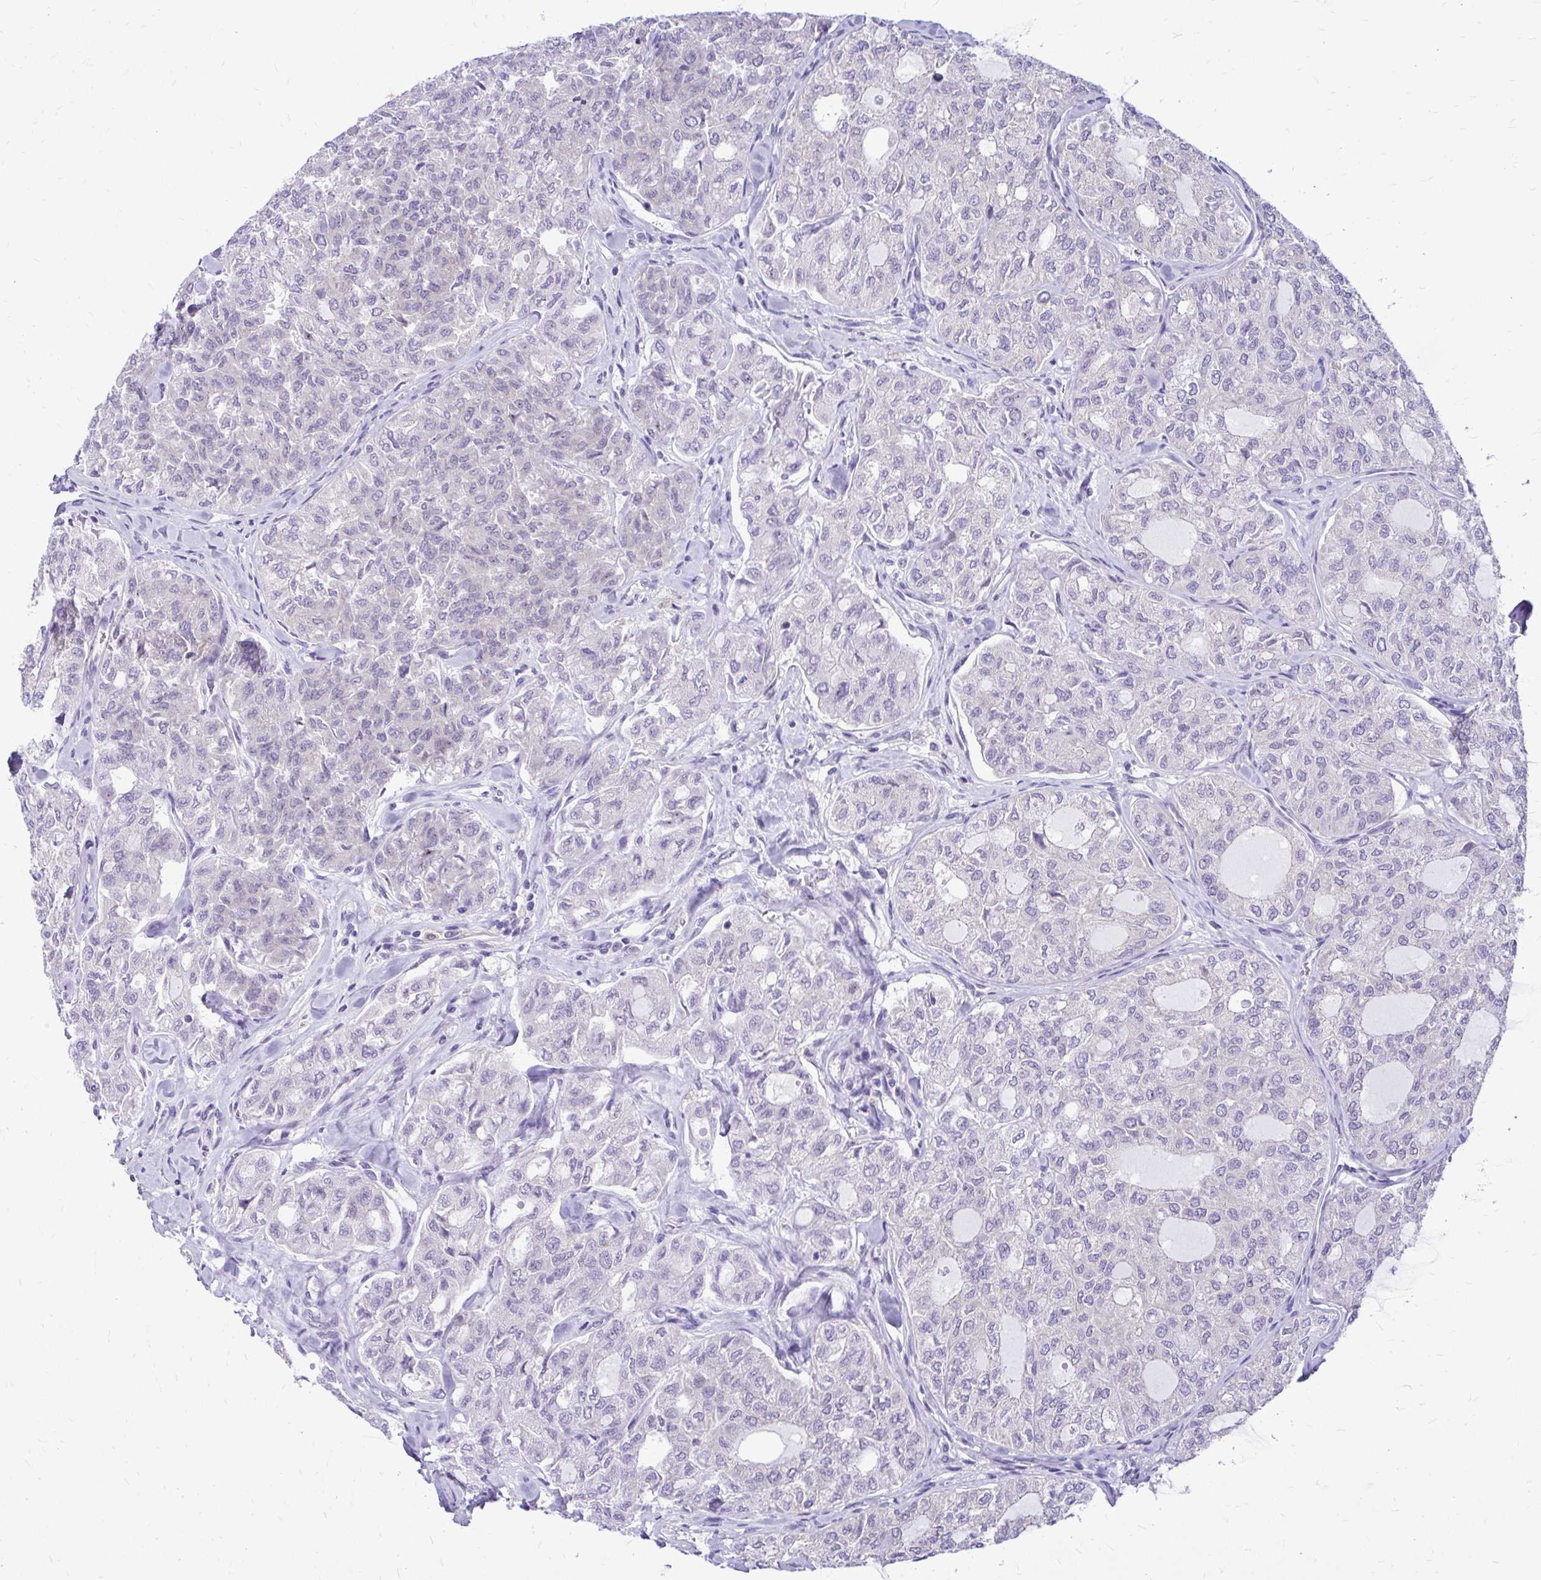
{"staining": {"intensity": "negative", "quantity": "none", "location": "none"}, "tissue": "thyroid cancer", "cell_type": "Tumor cells", "image_type": "cancer", "snomed": [{"axis": "morphology", "description": "Follicular adenoma carcinoma, NOS"}, {"axis": "topography", "description": "Thyroid gland"}], "caption": "The micrograph demonstrates no staining of tumor cells in thyroid cancer (follicular adenoma carcinoma).", "gene": "NIFK", "patient": {"sex": "male", "age": 75}}